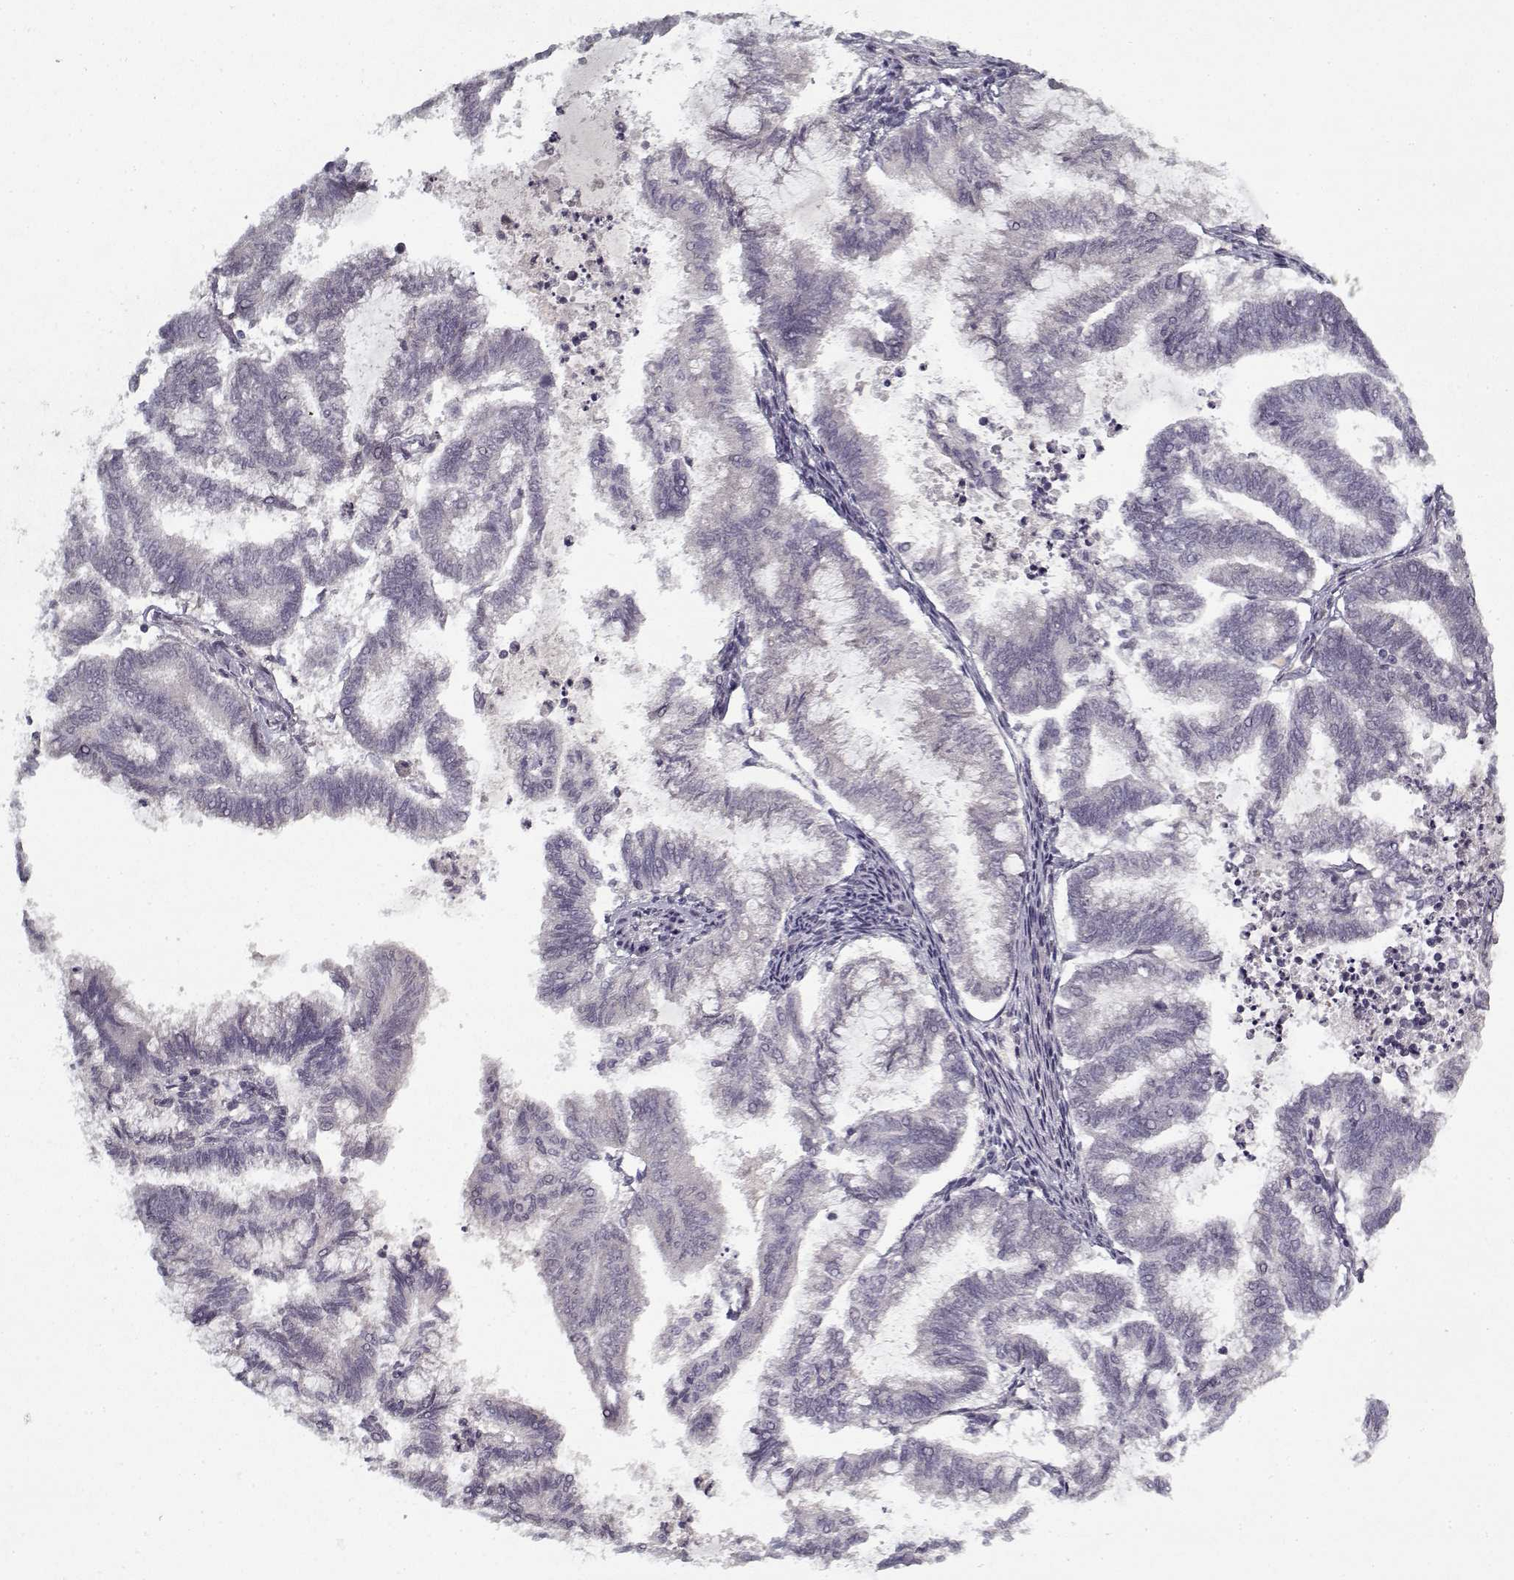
{"staining": {"intensity": "negative", "quantity": "none", "location": "none"}, "tissue": "endometrial cancer", "cell_type": "Tumor cells", "image_type": "cancer", "snomed": [{"axis": "morphology", "description": "Adenocarcinoma, NOS"}, {"axis": "topography", "description": "Endometrium"}], "caption": "Tumor cells are negative for protein expression in human adenocarcinoma (endometrial).", "gene": "LAMA2", "patient": {"sex": "female", "age": 79}}